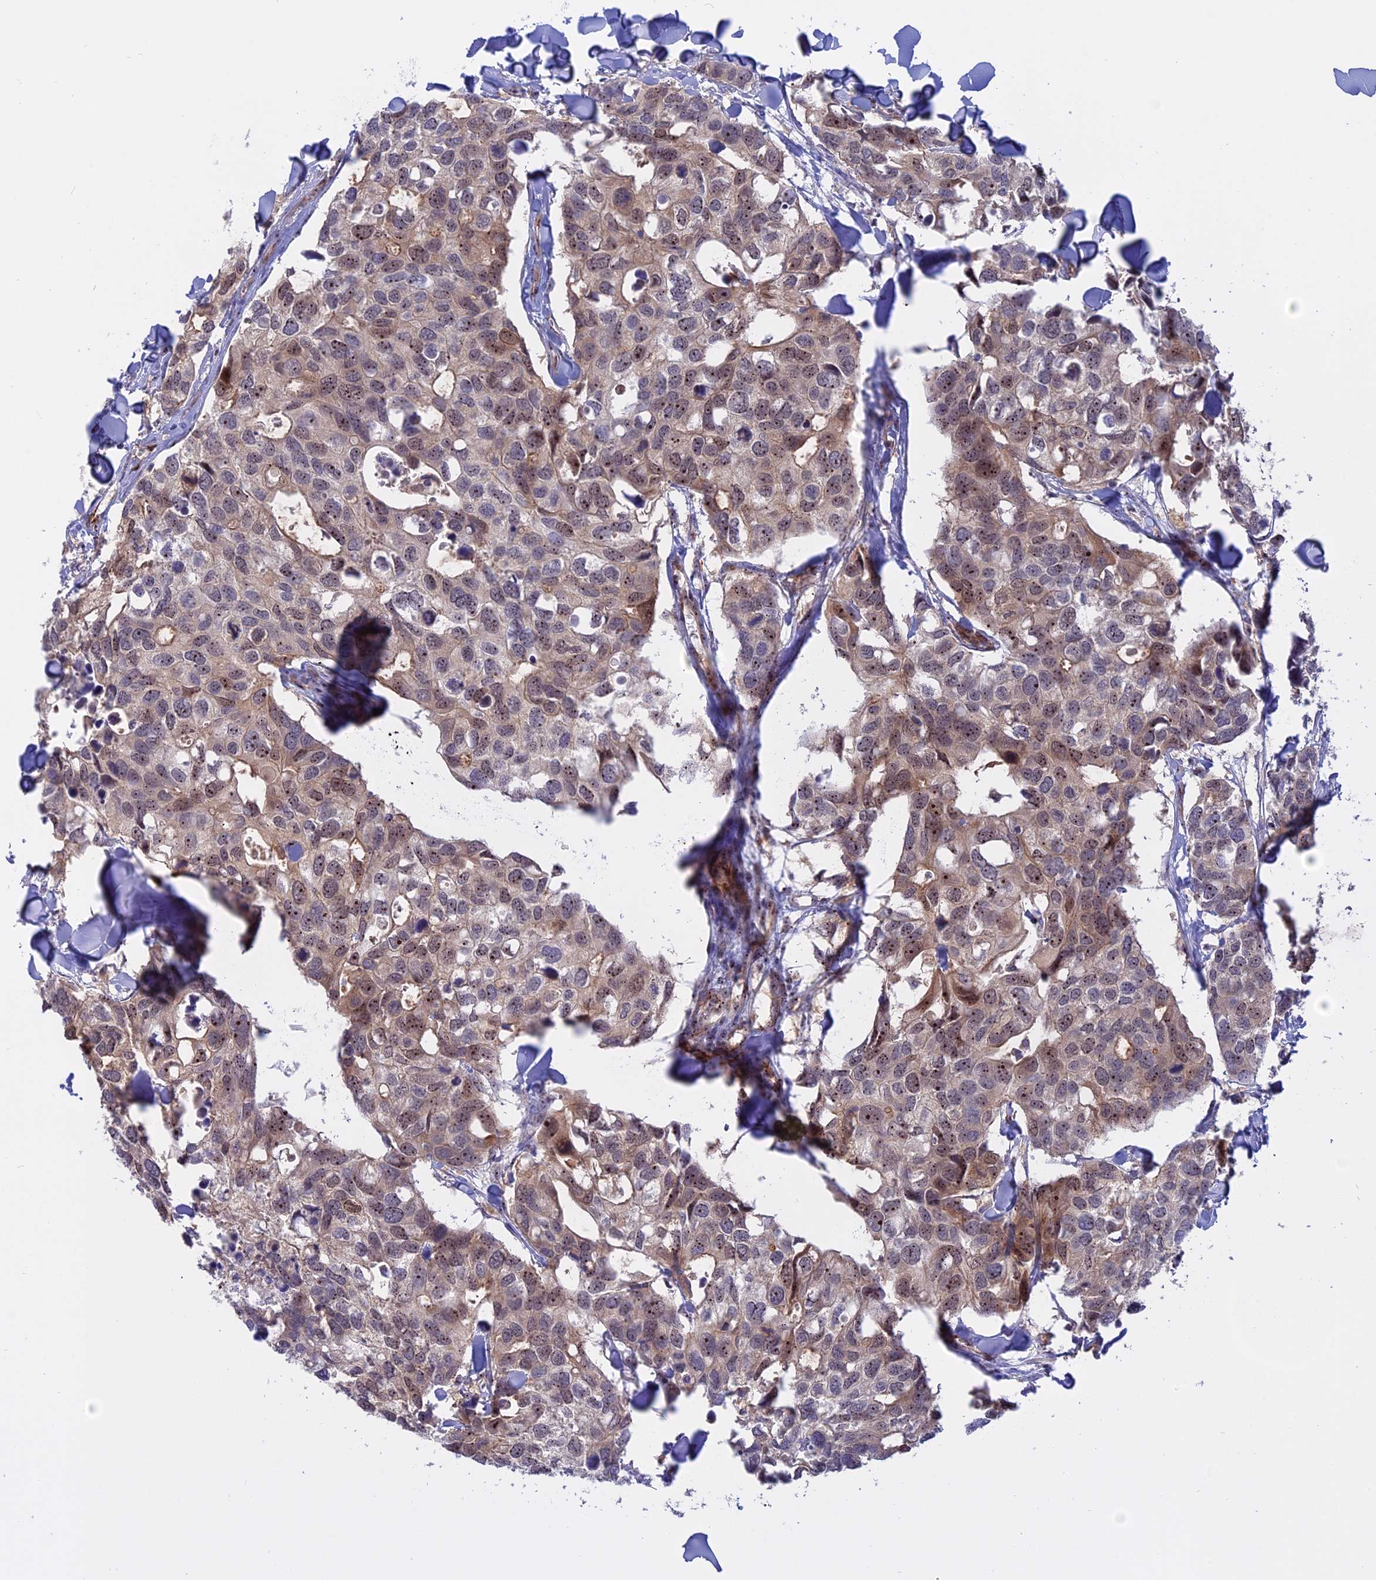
{"staining": {"intensity": "moderate", "quantity": ">75%", "location": "cytoplasmic/membranous,nuclear"}, "tissue": "breast cancer", "cell_type": "Tumor cells", "image_type": "cancer", "snomed": [{"axis": "morphology", "description": "Duct carcinoma"}, {"axis": "topography", "description": "Breast"}], "caption": "A micrograph showing moderate cytoplasmic/membranous and nuclear positivity in approximately >75% of tumor cells in breast cancer, as visualized by brown immunohistochemical staining.", "gene": "DBNDD1", "patient": {"sex": "female", "age": 83}}